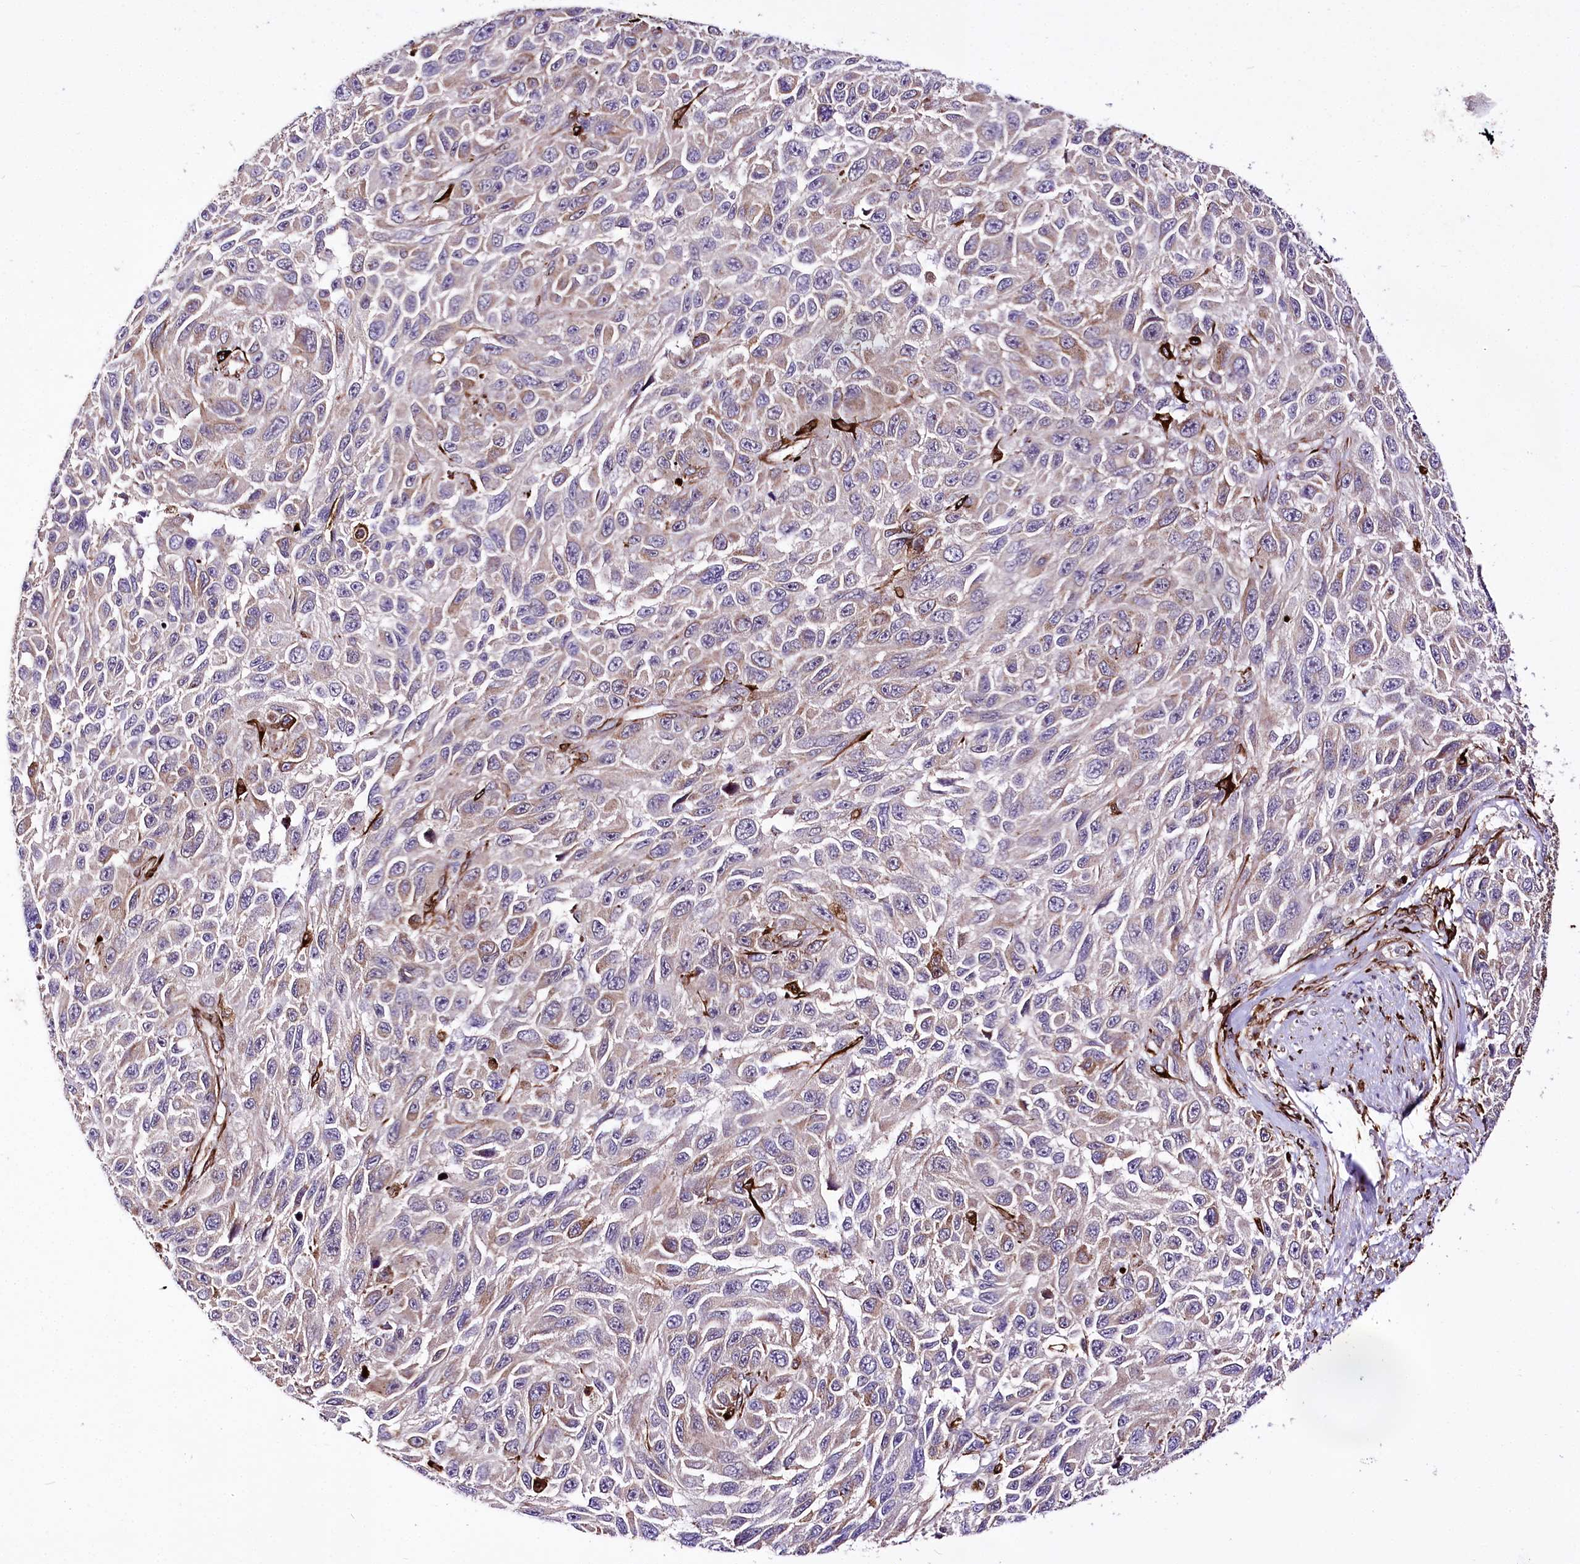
{"staining": {"intensity": "weak", "quantity": "<25%", "location": "cytoplasmic/membranous"}, "tissue": "melanoma", "cell_type": "Tumor cells", "image_type": "cancer", "snomed": [{"axis": "morphology", "description": "Normal tissue, NOS"}, {"axis": "morphology", "description": "Malignant melanoma, NOS"}, {"axis": "topography", "description": "Skin"}], "caption": "This is a histopathology image of immunohistochemistry staining of malignant melanoma, which shows no expression in tumor cells. (DAB (3,3'-diaminobenzidine) immunohistochemistry visualized using brightfield microscopy, high magnification).", "gene": "WWC1", "patient": {"sex": "female", "age": 96}}